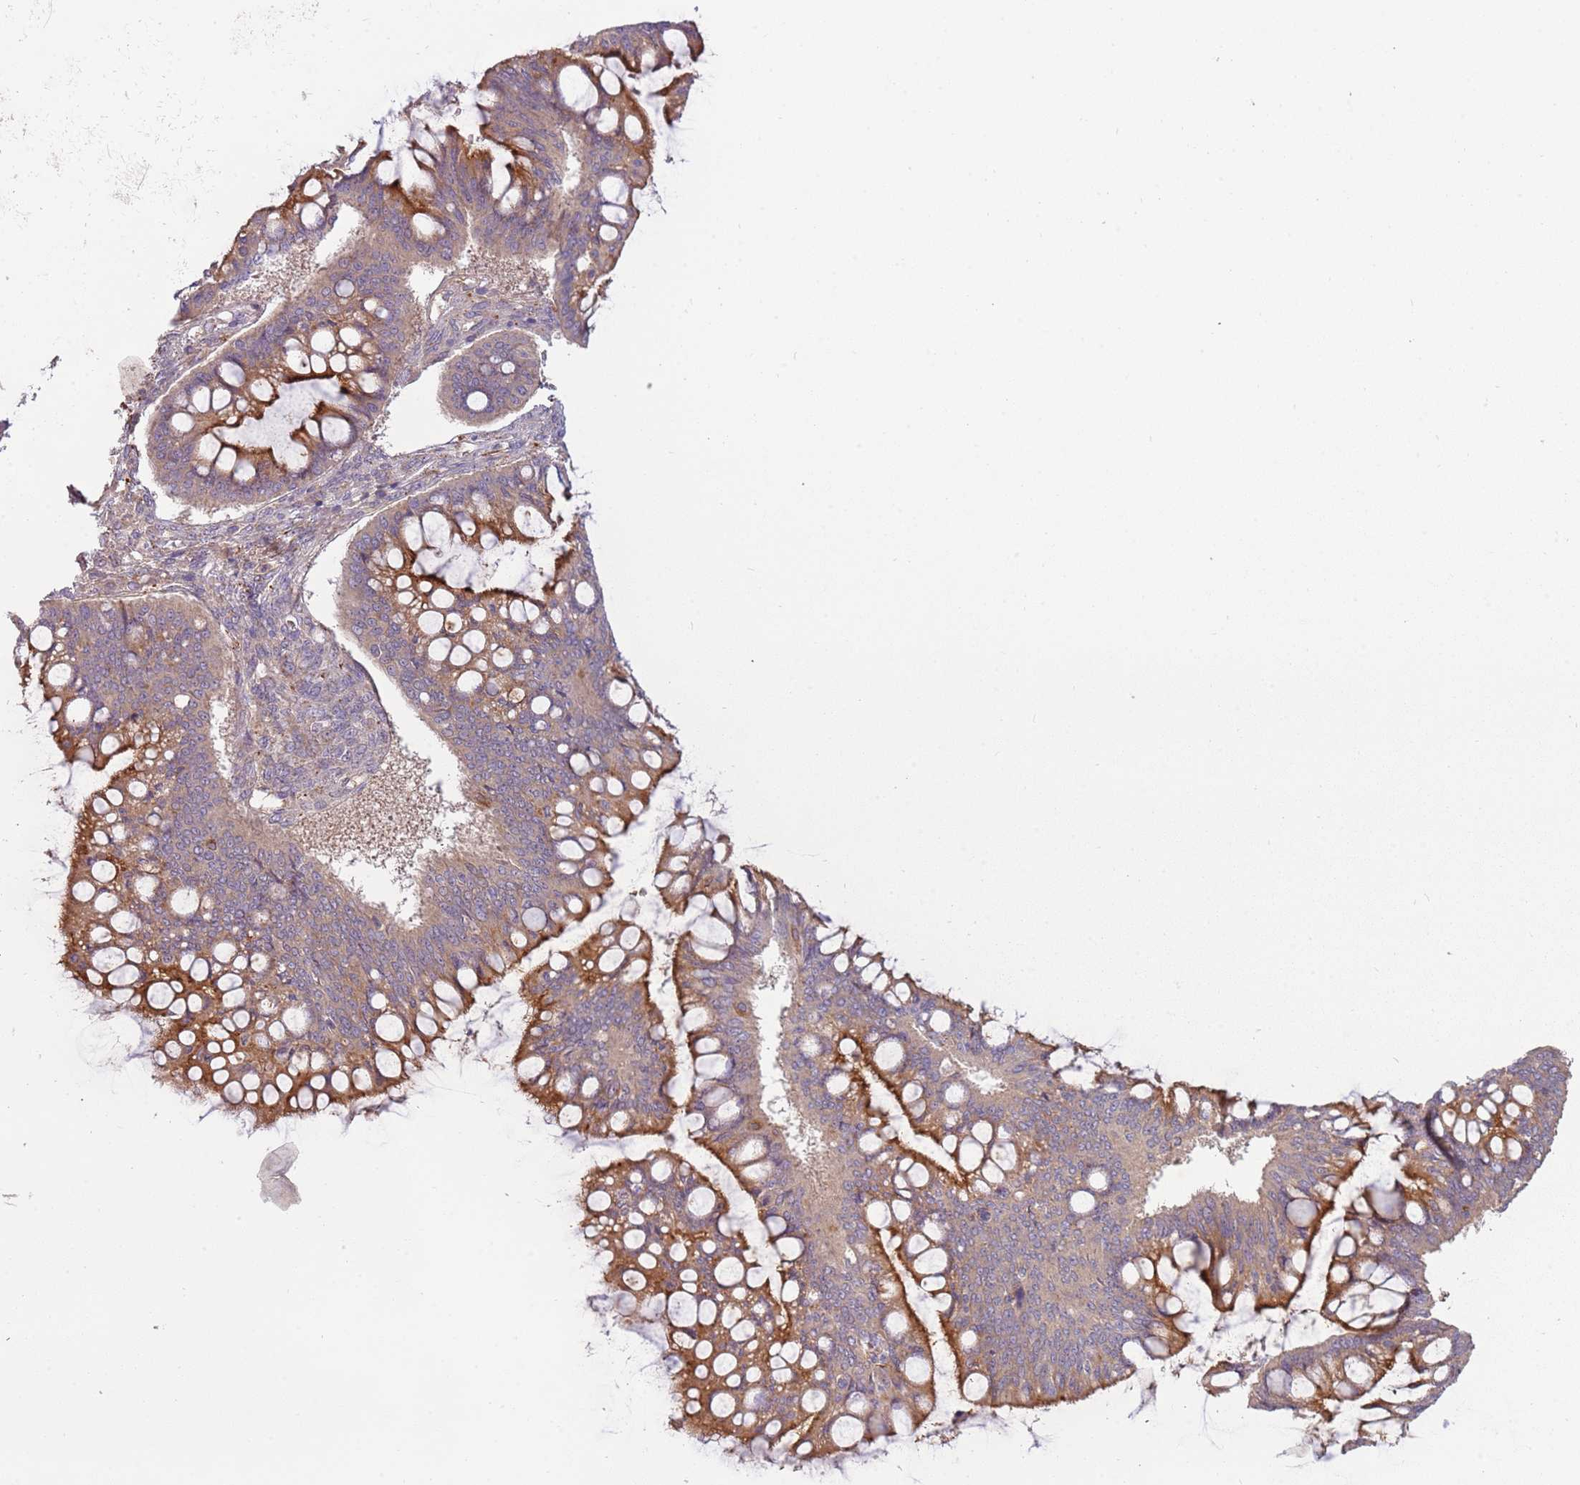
{"staining": {"intensity": "strong", "quantity": "25%-75%", "location": "cytoplasmic/membranous"}, "tissue": "ovarian cancer", "cell_type": "Tumor cells", "image_type": "cancer", "snomed": [{"axis": "morphology", "description": "Cystadenocarcinoma, mucinous, NOS"}, {"axis": "topography", "description": "Ovary"}], "caption": "Ovarian cancer tissue demonstrates strong cytoplasmic/membranous staining in about 25%-75% of tumor cells, visualized by immunohistochemistry. (IHC, brightfield microscopy, high magnification).", "gene": "RNF128", "patient": {"sex": "female", "age": 73}}